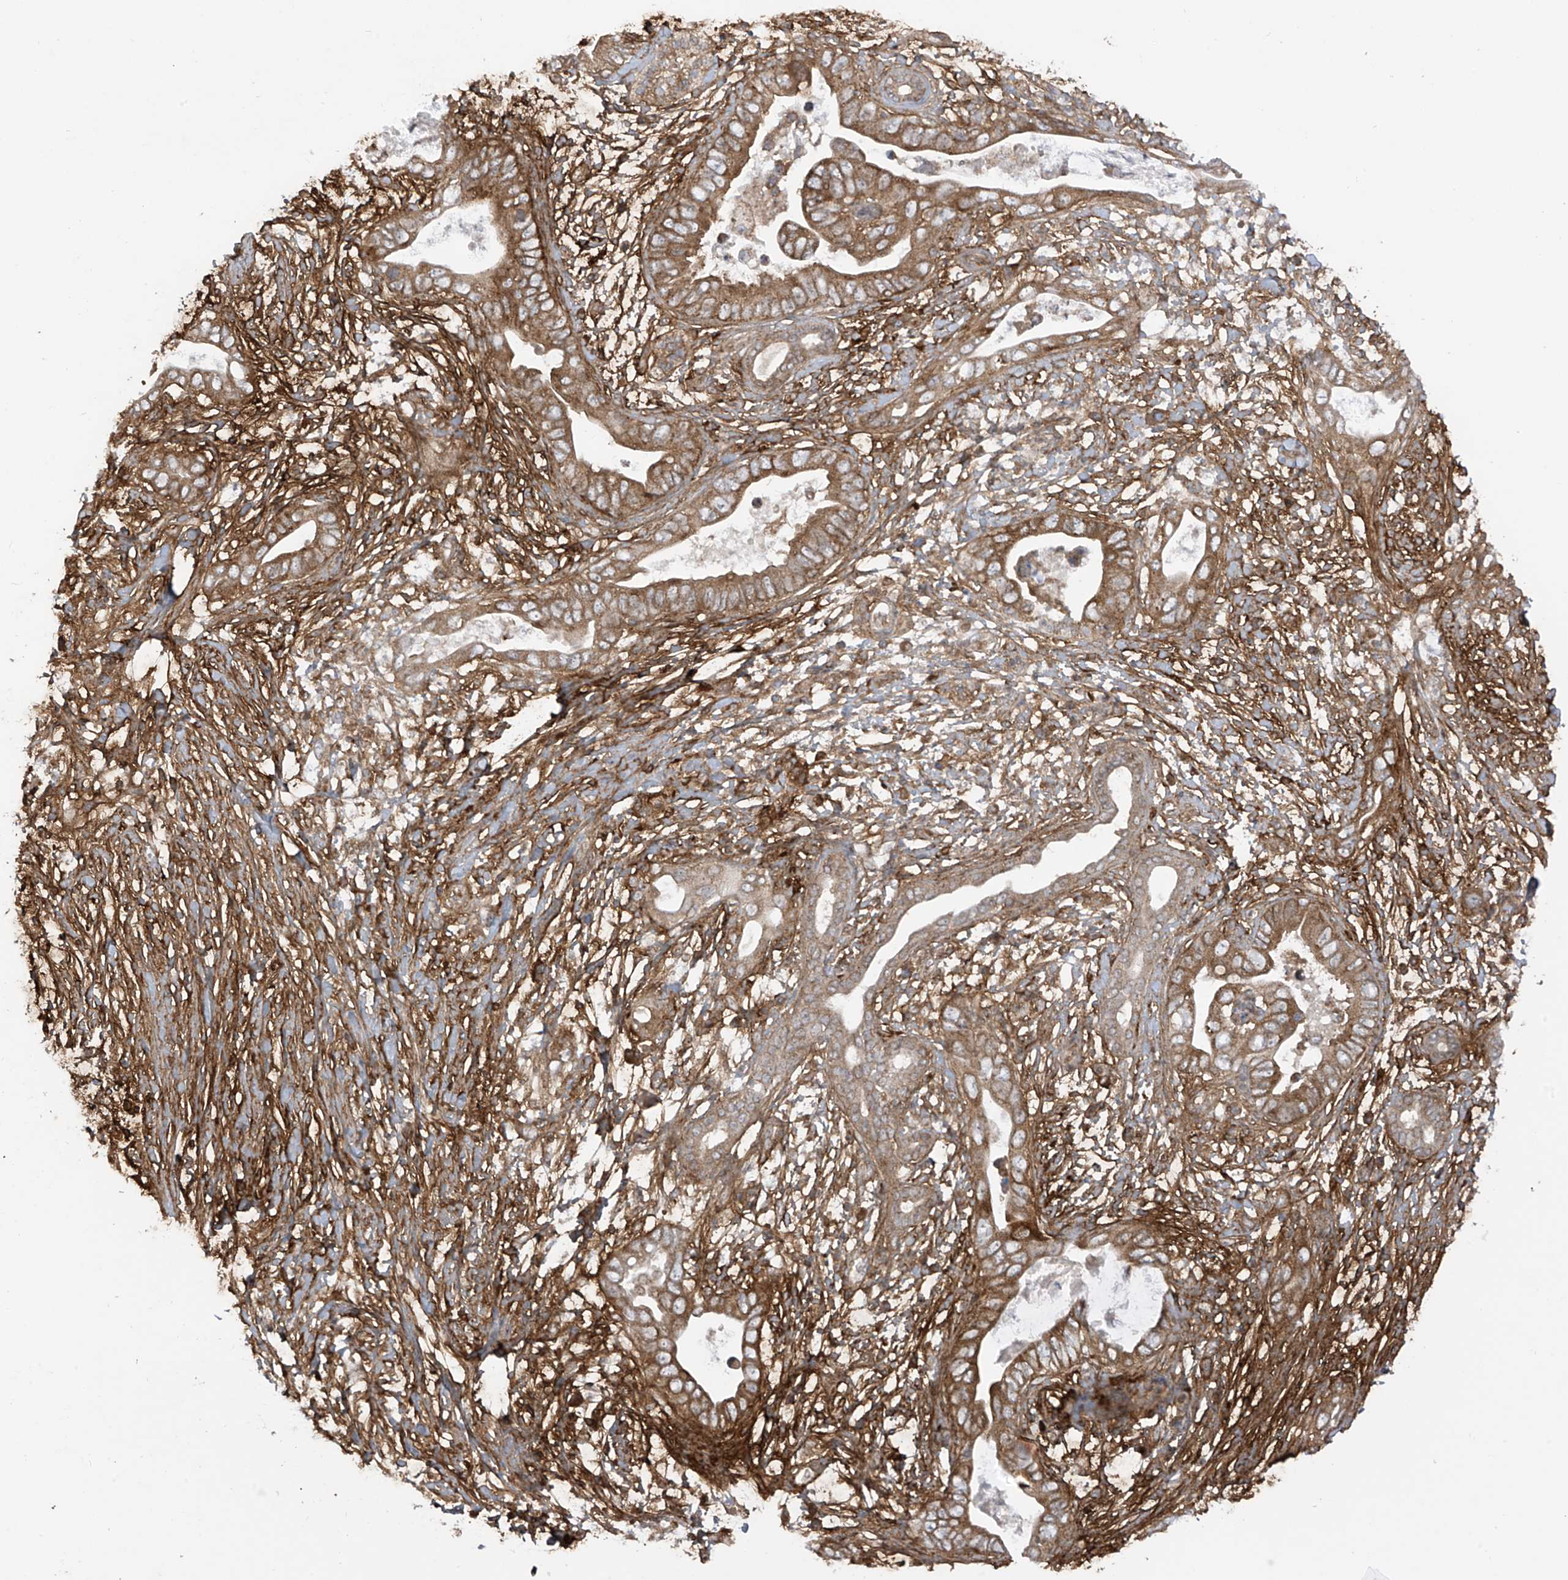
{"staining": {"intensity": "moderate", "quantity": ">75%", "location": "cytoplasmic/membranous"}, "tissue": "pancreatic cancer", "cell_type": "Tumor cells", "image_type": "cancer", "snomed": [{"axis": "morphology", "description": "Adenocarcinoma, NOS"}, {"axis": "topography", "description": "Pancreas"}], "caption": "The image exhibits a brown stain indicating the presence of a protein in the cytoplasmic/membranous of tumor cells in pancreatic adenocarcinoma. The staining is performed using DAB (3,3'-diaminobenzidine) brown chromogen to label protein expression. The nuclei are counter-stained blue using hematoxylin.", "gene": "REPS1", "patient": {"sex": "male", "age": 75}}